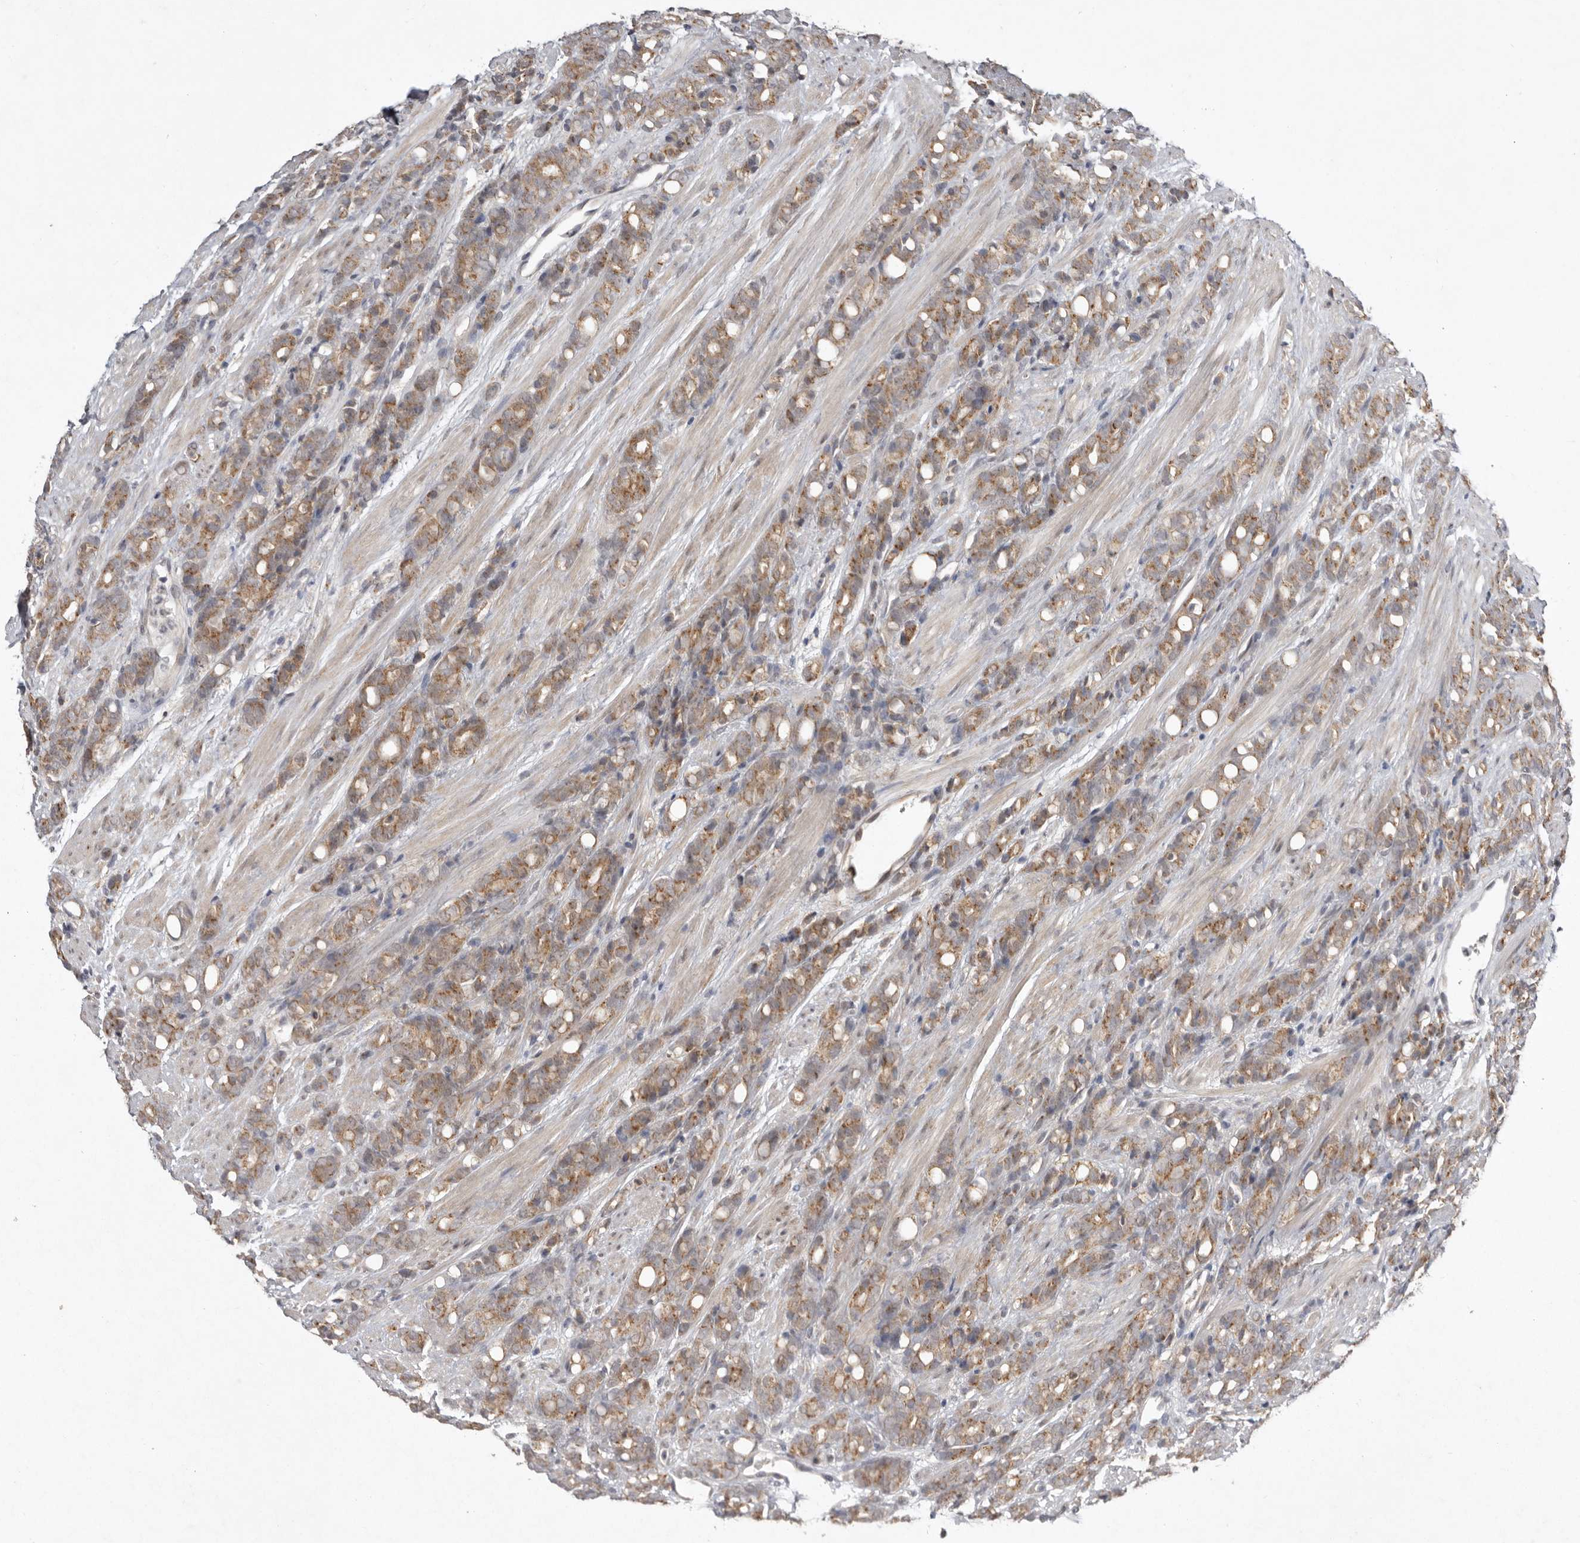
{"staining": {"intensity": "moderate", "quantity": ">75%", "location": "cytoplasmic/membranous"}, "tissue": "prostate cancer", "cell_type": "Tumor cells", "image_type": "cancer", "snomed": [{"axis": "morphology", "description": "Adenocarcinoma, High grade"}, {"axis": "topography", "description": "Prostate"}], "caption": "High-magnification brightfield microscopy of prostate cancer (adenocarcinoma (high-grade)) stained with DAB (3,3'-diaminobenzidine) (brown) and counterstained with hematoxylin (blue). tumor cells exhibit moderate cytoplasmic/membranous positivity is present in approximately>75% of cells. Nuclei are stained in blue.", "gene": "NSUN4", "patient": {"sex": "male", "age": 62}}